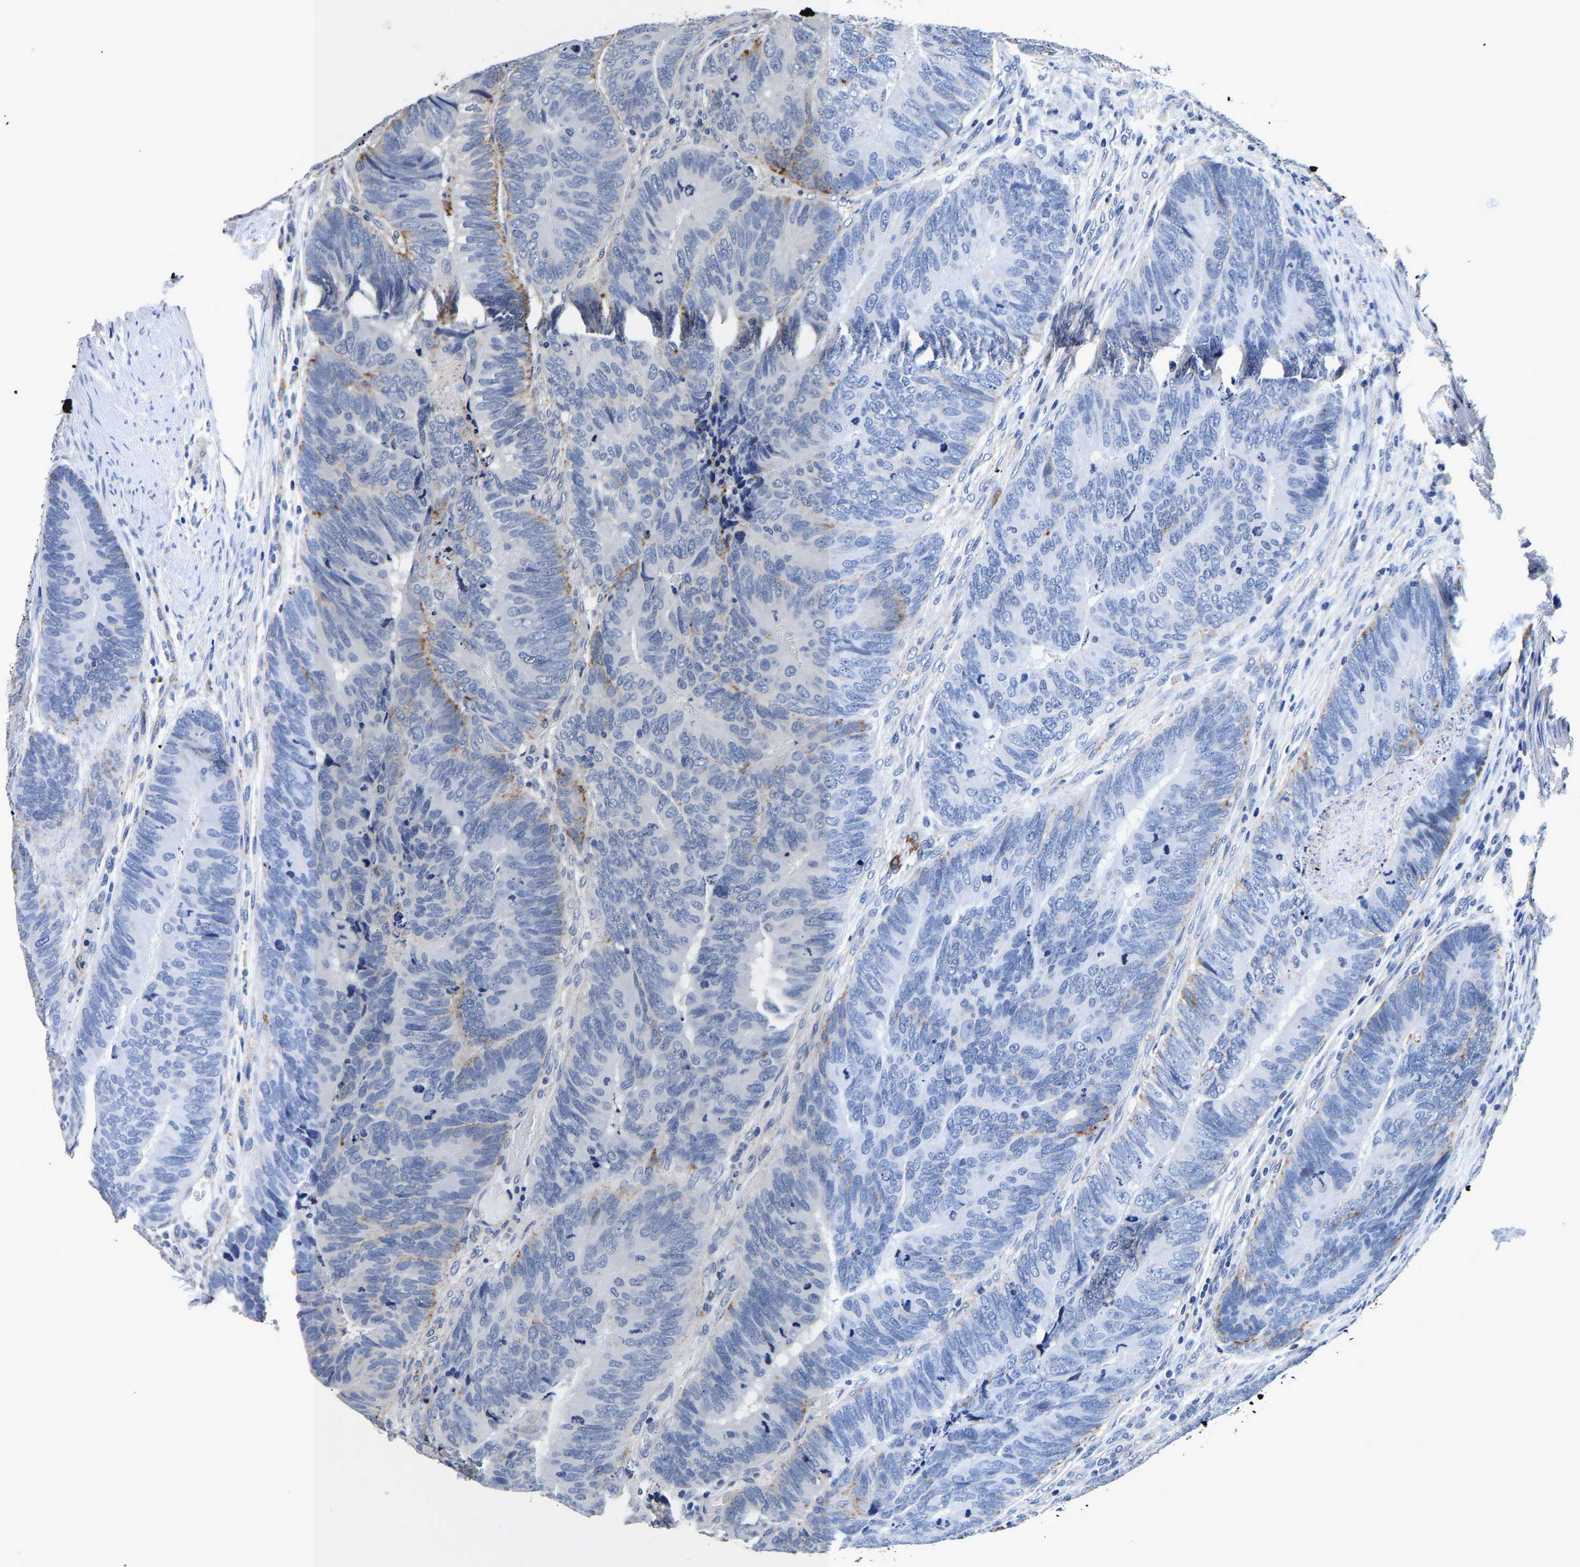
{"staining": {"intensity": "negative", "quantity": "none", "location": "none"}, "tissue": "colorectal cancer", "cell_type": "Tumor cells", "image_type": "cancer", "snomed": [{"axis": "morphology", "description": "Normal tissue, NOS"}, {"axis": "morphology", "description": "Adenocarcinoma, NOS"}, {"axis": "topography", "description": "Rectum"}], "caption": "High power microscopy image of an IHC image of colorectal cancer, revealing no significant positivity in tumor cells.", "gene": "GRN", "patient": {"sex": "female", "age": 66}}